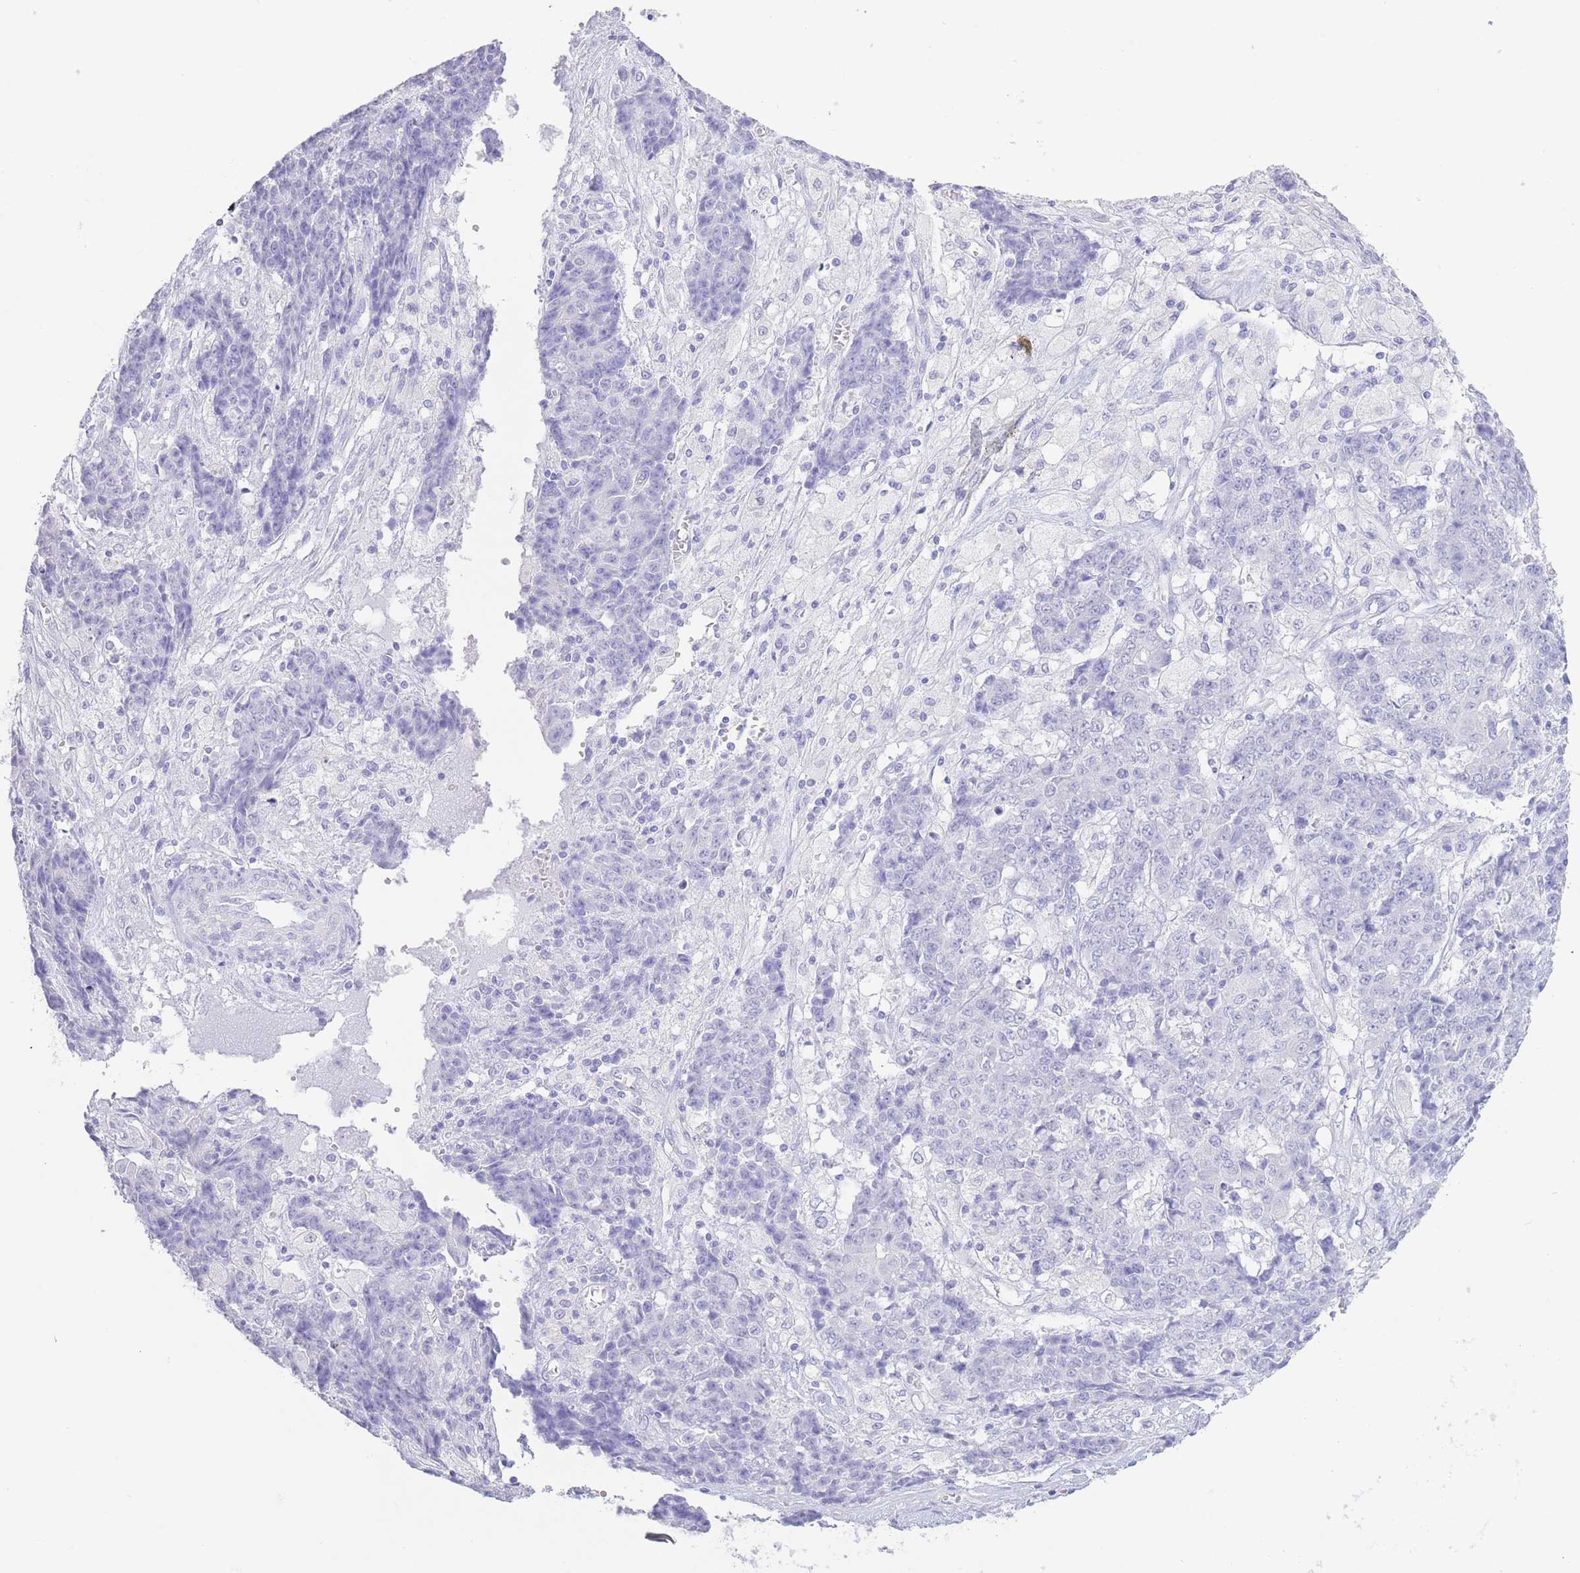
{"staining": {"intensity": "negative", "quantity": "none", "location": "none"}, "tissue": "ovarian cancer", "cell_type": "Tumor cells", "image_type": "cancer", "snomed": [{"axis": "morphology", "description": "Carcinoma, endometroid"}, {"axis": "topography", "description": "Ovary"}], "caption": "This is a micrograph of IHC staining of ovarian cancer (endometroid carcinoma), which shows no staining in tumor cells.", "gene": "PKLR", "patient": {"sex": "female", "age": 42}}